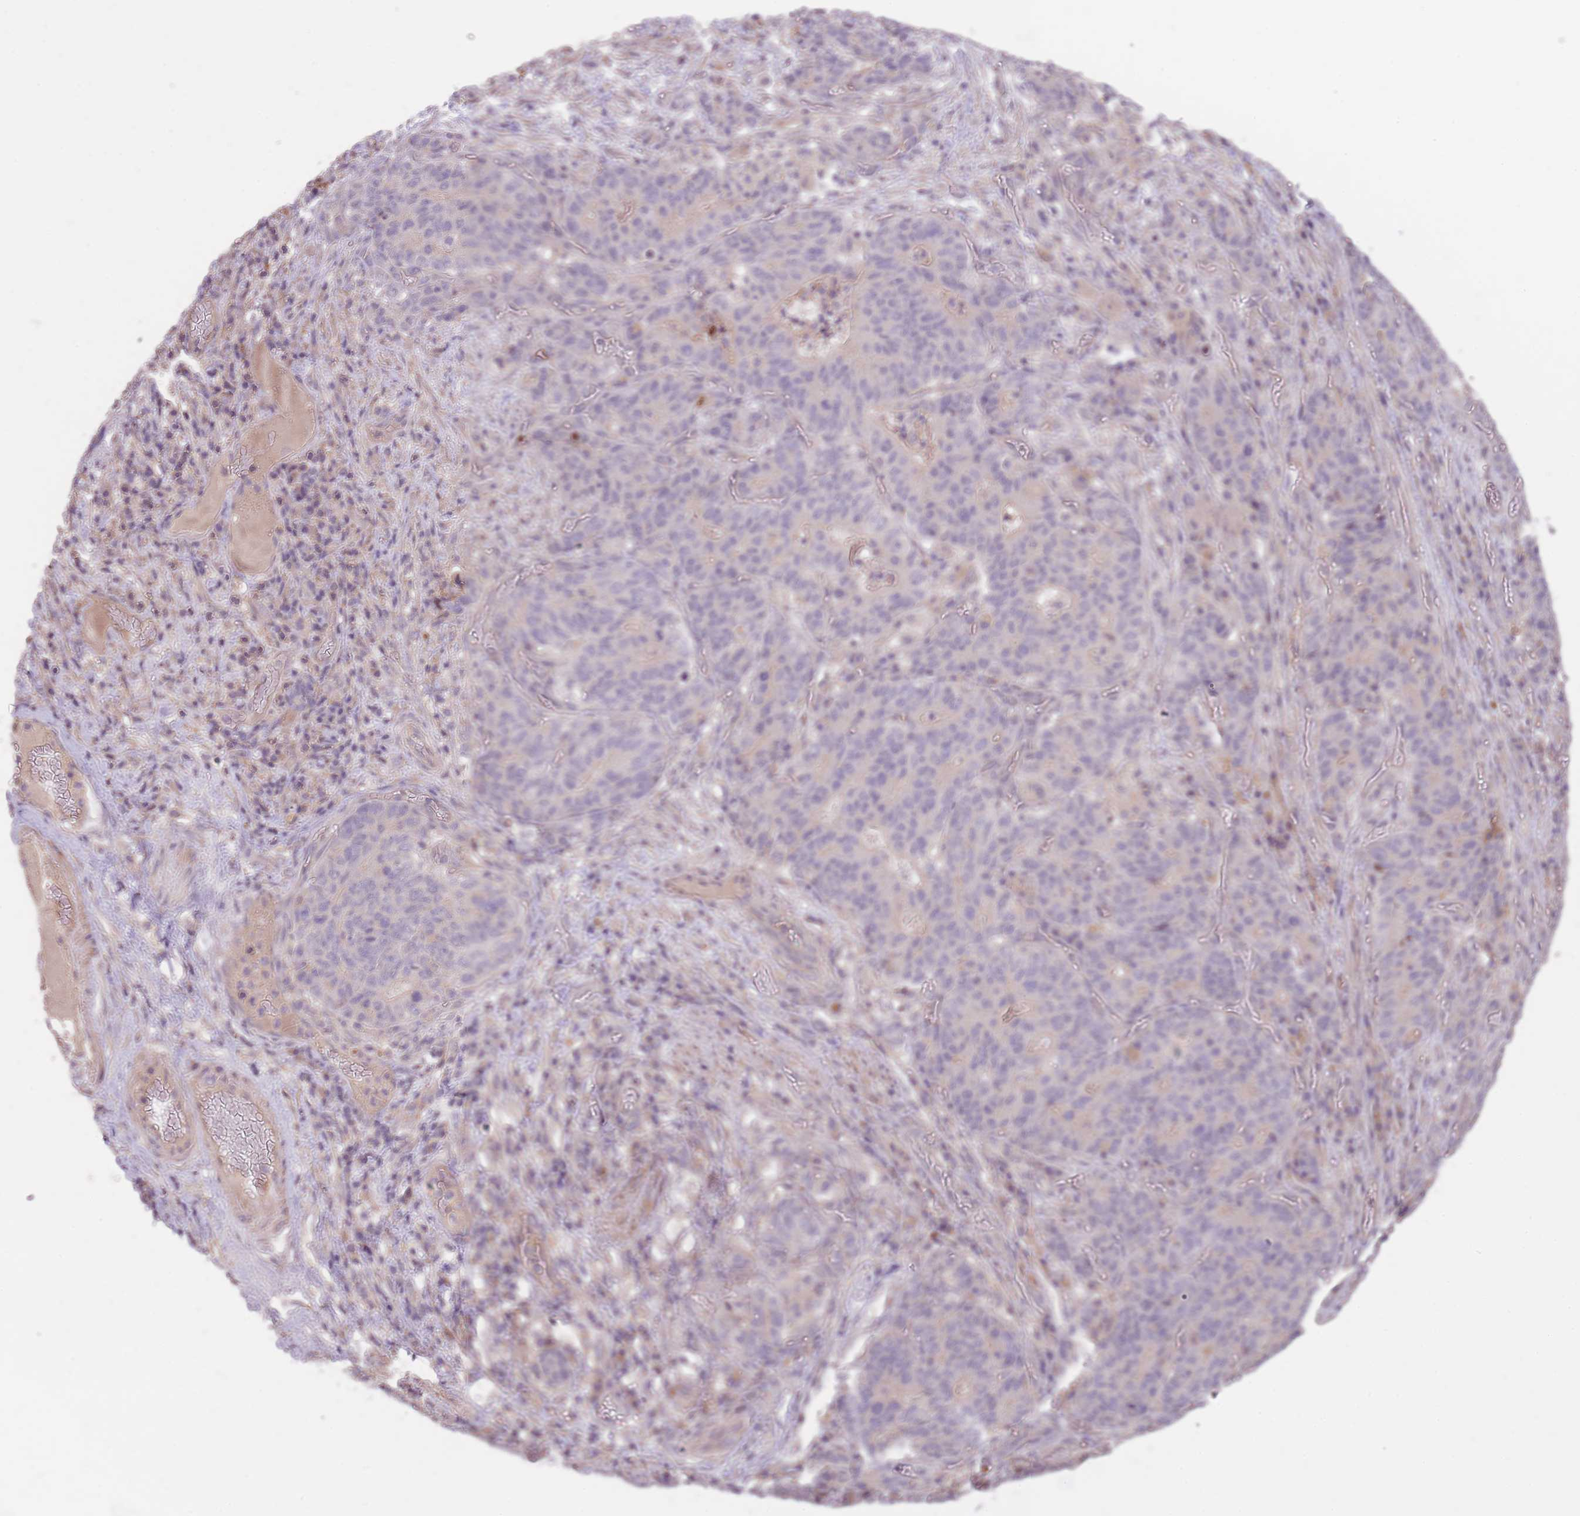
{"staining": {"intensity": "negative", "quantity": "none", "location": "none"}, "tissue": "stomach cancer", "cell_type": "Tumor cells", "image_type": "cancer", "snomed": [{"axis": "morphology", "description": "Normal tissue, NOS"}, {"axis": "morphology", "description": "Adenocarcinoma, NOS"}, {"axis": "topography", "description": "Stomach"}], "caption": "DAB (3,3'-diaminobenzidine) immunohistochemical staining of adenocarcinoma (stomach) exhibits no significant staining in tumor cells.", "gene": "POLR3F", "patient": {"sex": "female", "age": 64}}